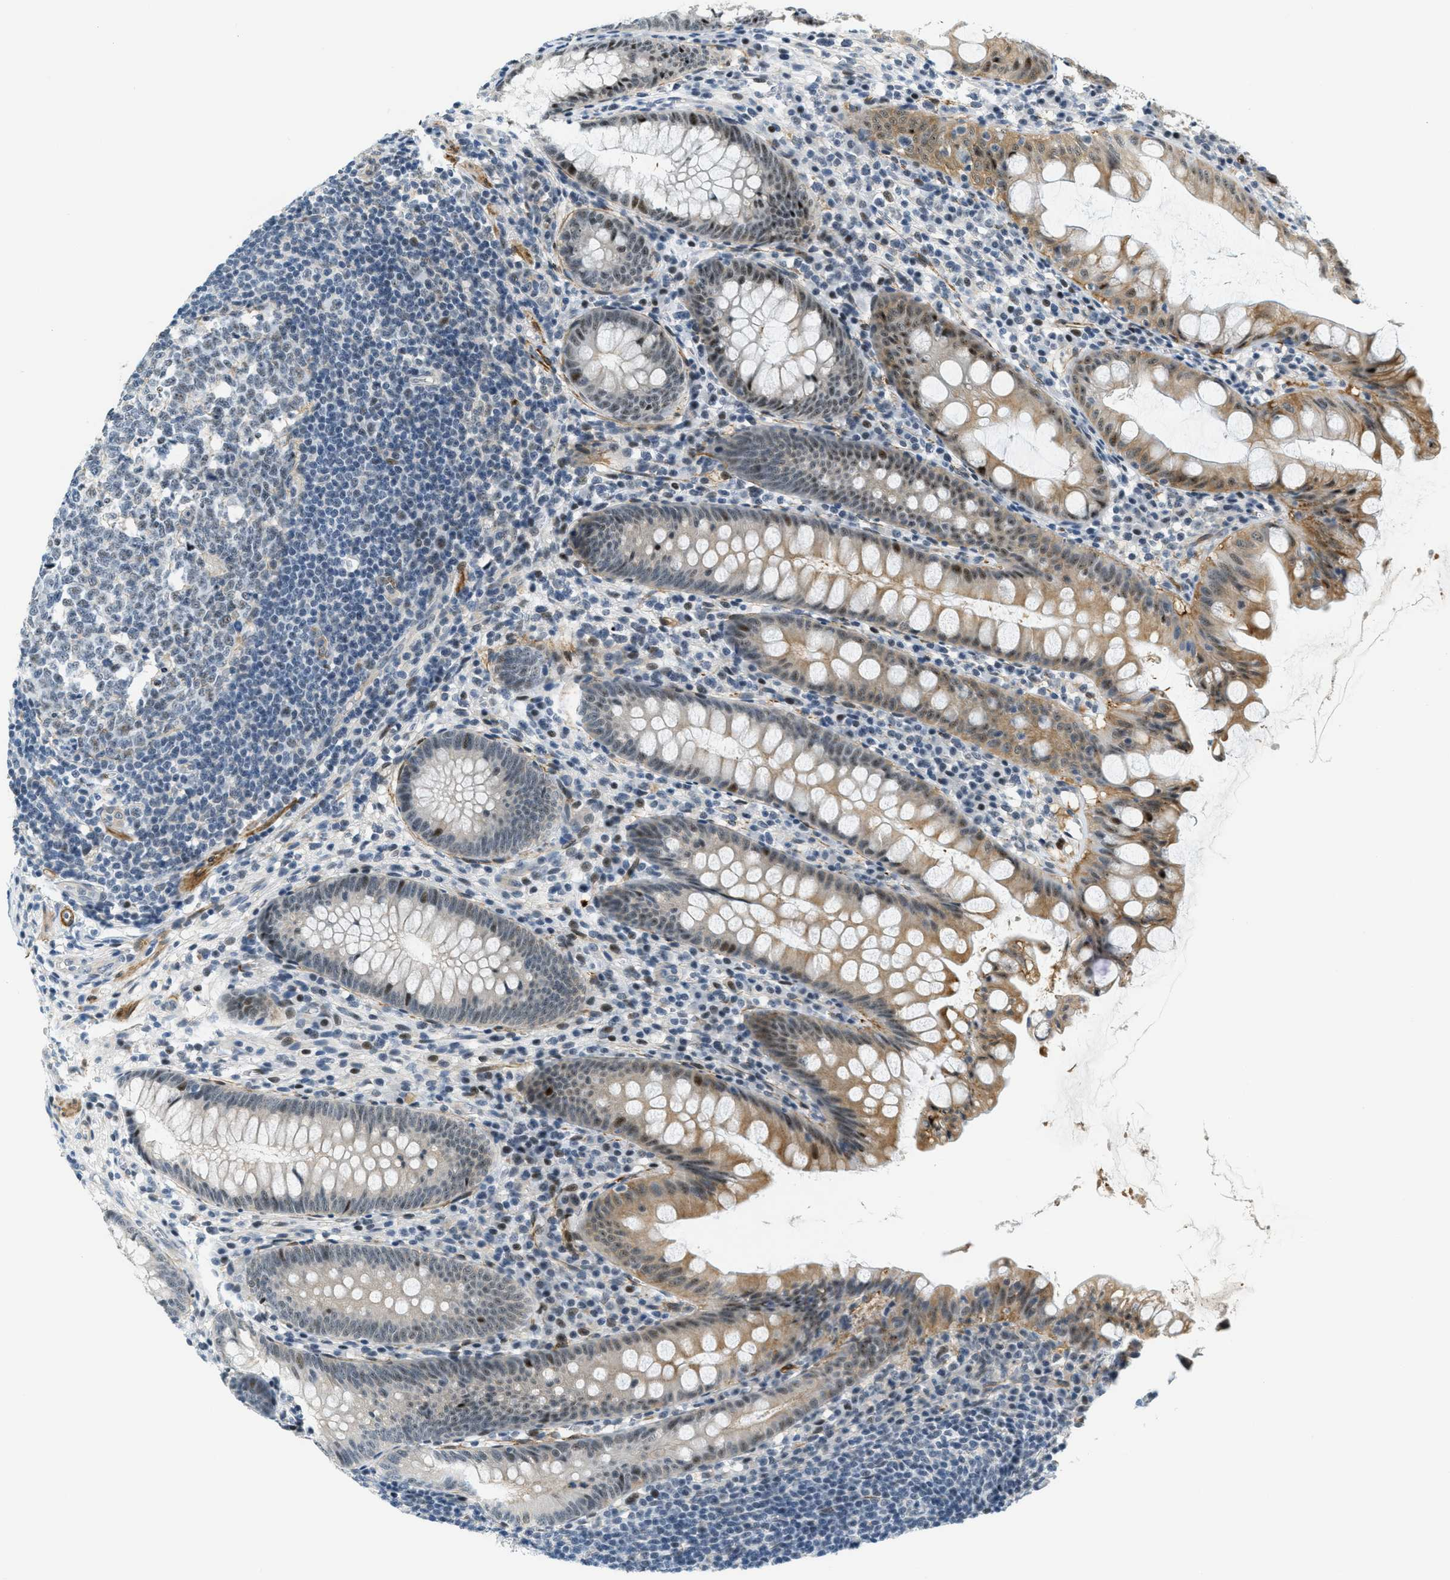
{"staining": {"intensity": "moderate", "quantity": "25%-75%", "location": "cytoplasmic/membranous,nuclear"}, "tissue": "appendix", "cell_type": "Glandular cells", "image_type": "normal", "snomed": [{"axis": "morphology", "description": "Normal tissue, NOS"}, {"axis": "topography", "description": "Appendix"}], "caption": "This is a histology image of immunohistochemistry staining of unremarkable appendix, which shows moderate expression in the cytoplasmic/membranous,nuclear of glandular cells.", "gene": "ZDHHC23", "patient": {"sex": "male", "age": 56}}